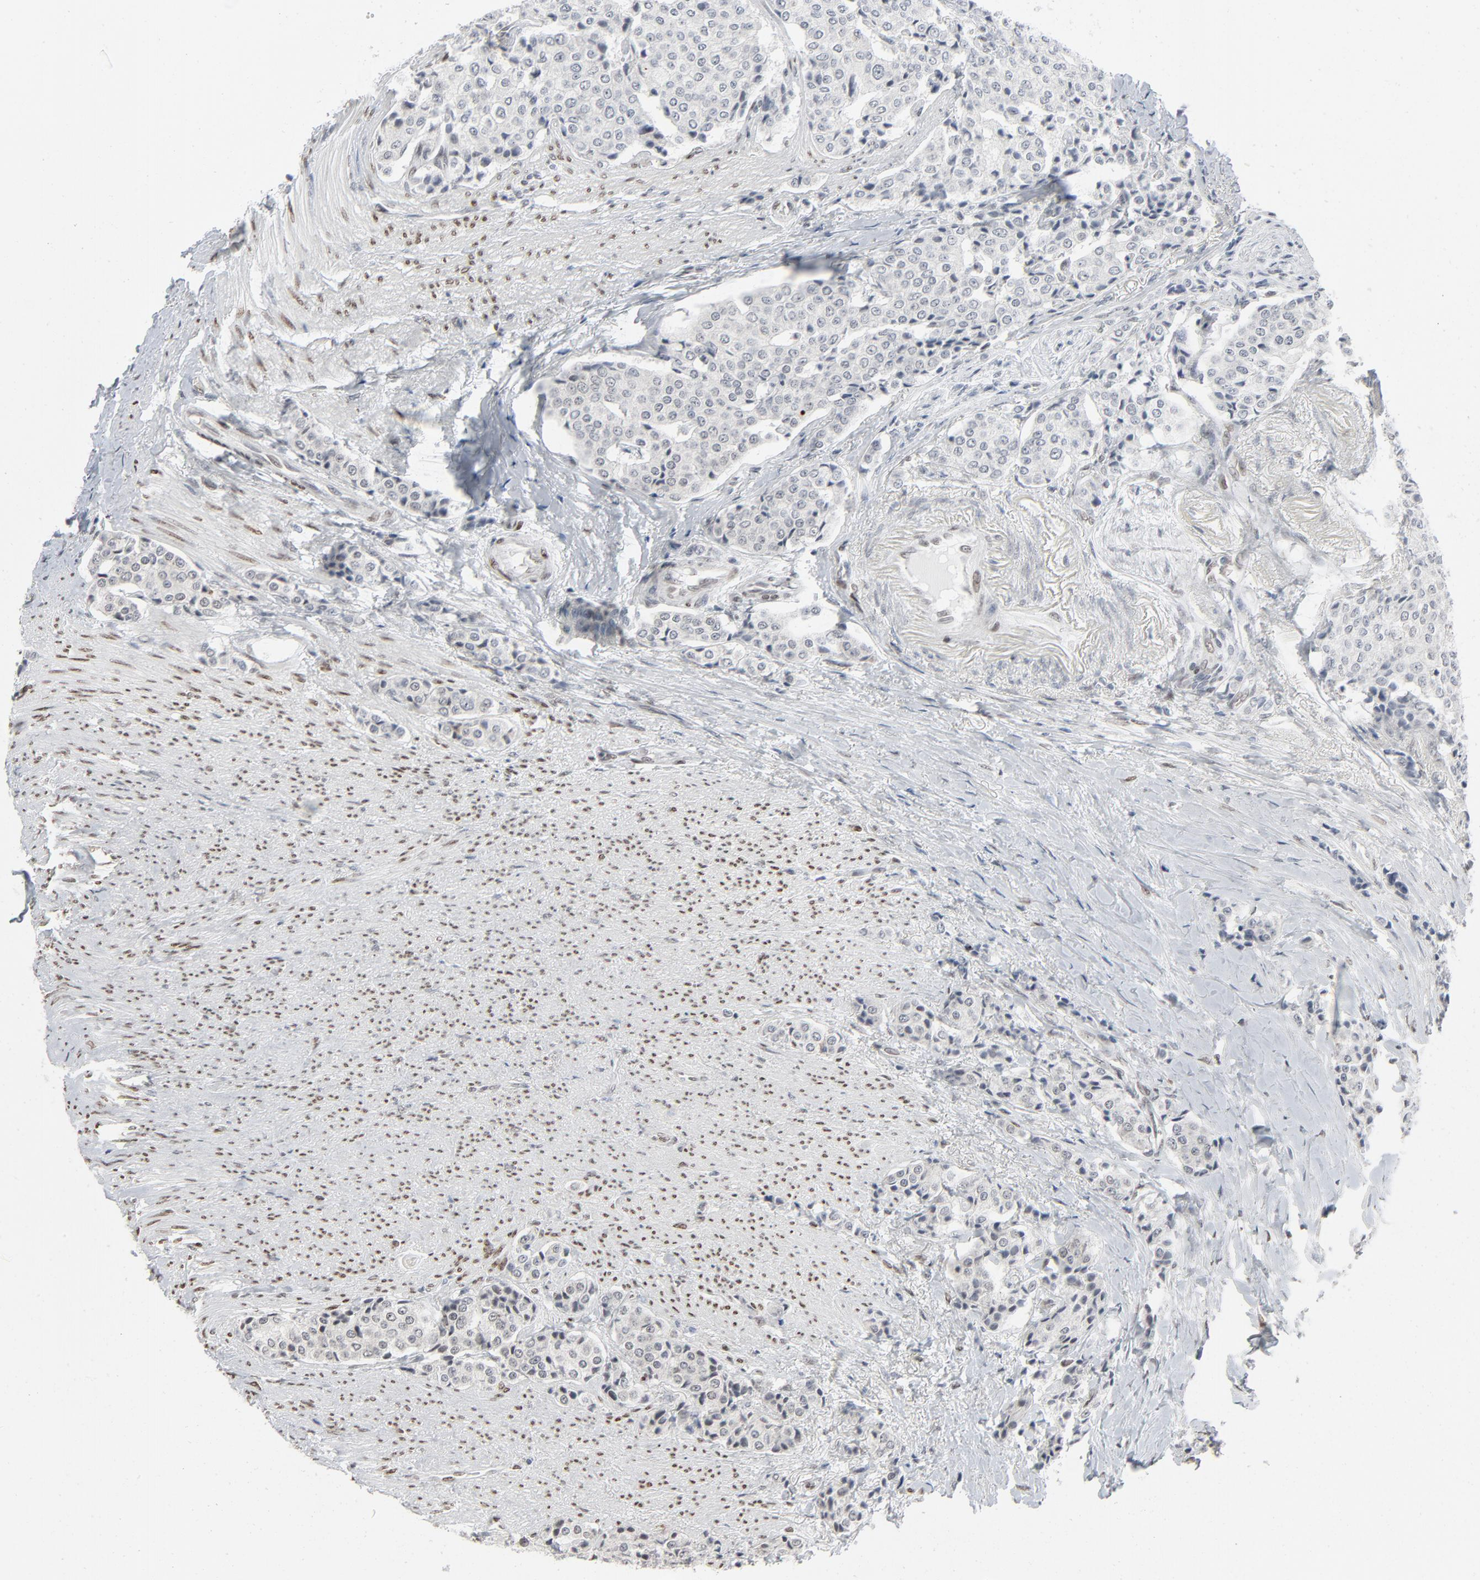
{"staining": {"intensity": "weak", "quantity": "25%-75%", "location": "nuclear"}, "tissue": "carcinoid", "cell_type": "Tumor cells", "image_type": "cancer", "snomed": [{"axis": "morphology", "description": "Carcinoid, malignant, NOS"}, {"axis": "topography", "description": "Colon"}], "caption": "Weak nuclear staining is identified in about 25%-75% of tumor cells in carcinoid. (brown staining indicates protein expression, while blue staining denotes nuclei).", "gene": "CUX1", "patient": {"sex": "female", "age": 61}}